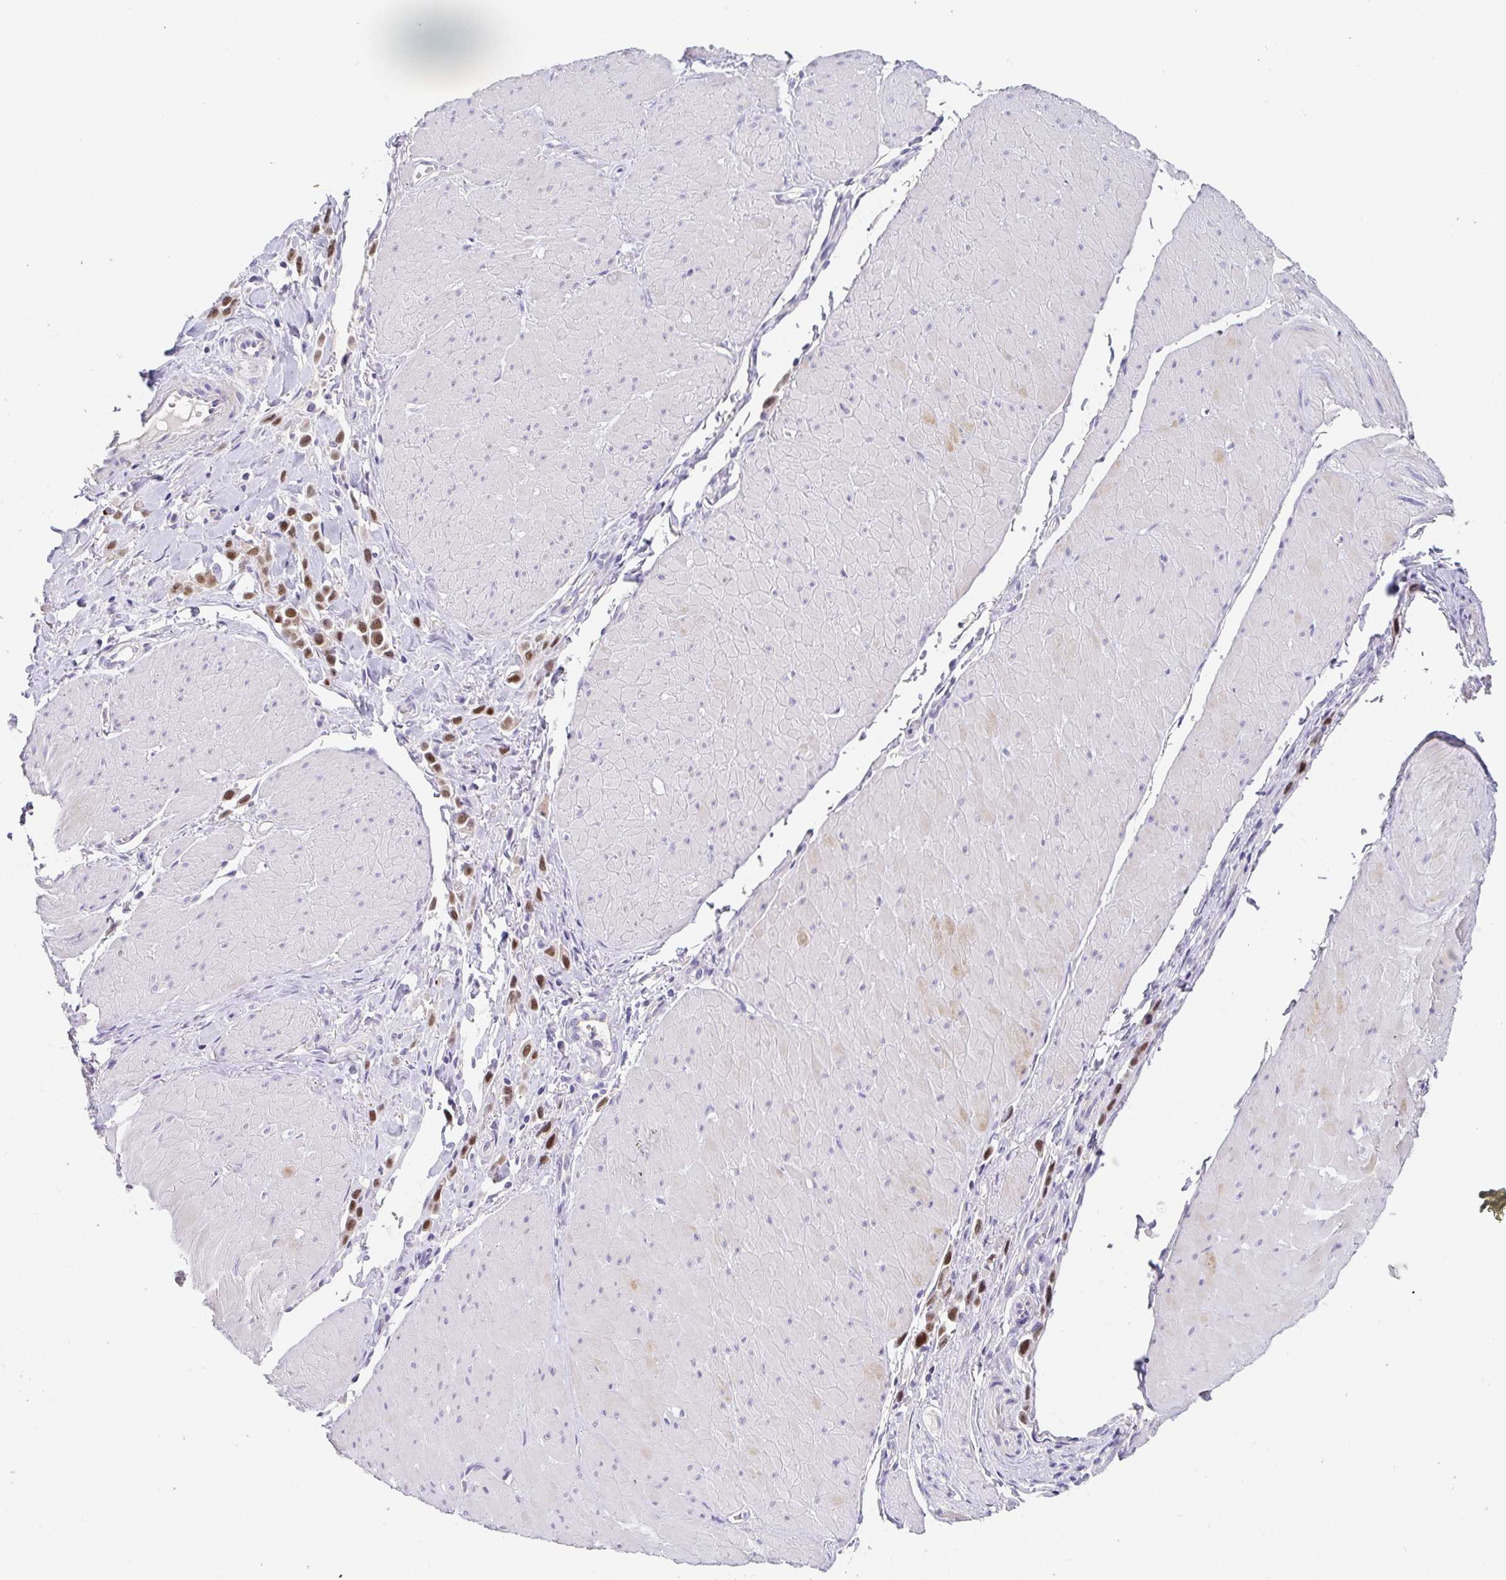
{"staining": {"intensity": "strong", "quantity": ">75%", "location": "nuclear"}, "tissue": "stomach cancer", "cell_type": "Tumor cells", "image_type": "cancer", "snomed": [{"axis": "morphology", "description": "Adenocarcinoma, NOS"}, {"axis": "topography", "description": "Stomach"}], "caption": "Tumor cells show high levels of strong nuclear staining in approximately >75% of cells in human stomach cancer.", "gene": "PDX1", "patient": {"sex": "male", "age": 47}}